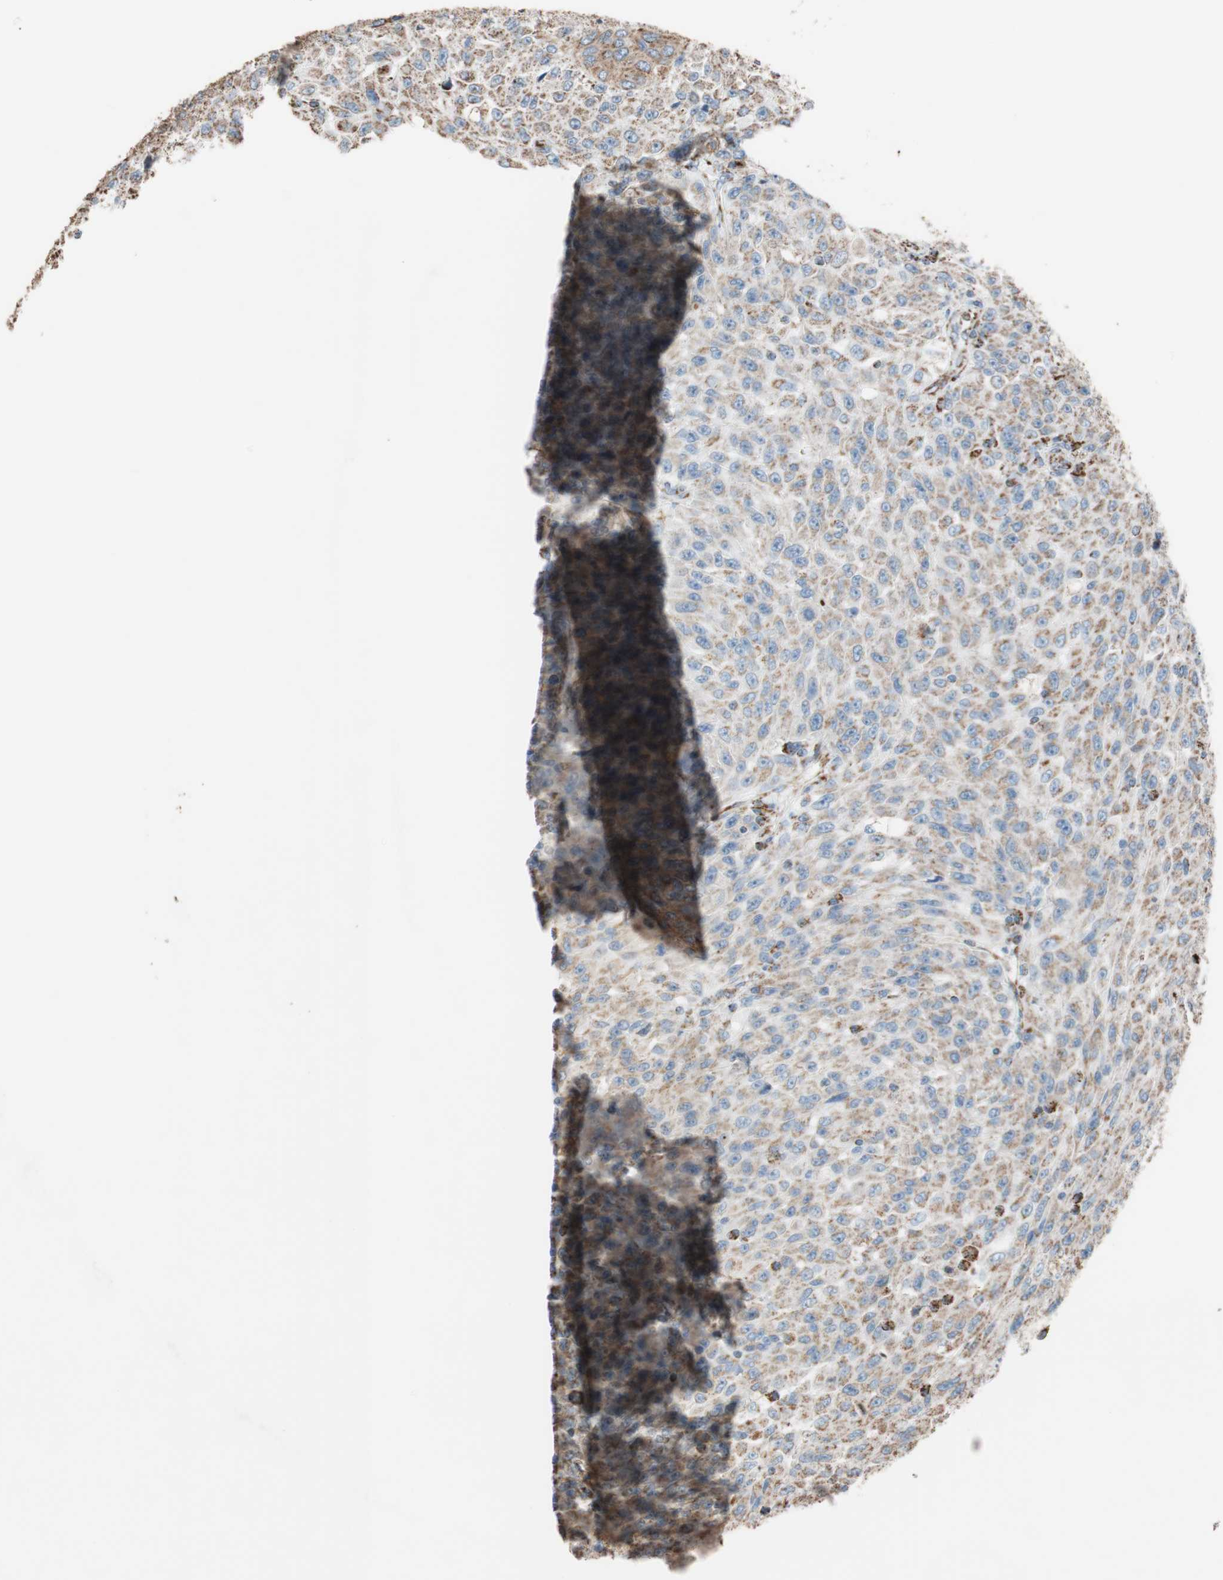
{"staining": {"intensity": "moderate", "quantity": "<25%", "location": "cytoplasmic/membranous"}, "tissue": "urothelial cancer", "cell_type": "Tumor cells", "image_type": "cancer", "snomed": [{"axis": "morphology", "description": "Urothelial carcinoma, High grade"}, {"axis": "topography", "description": "Urinary bladder"}], "caption": "There is low levels of moderate cytoplasmic/membranous expression in tumor cells of urothelial cancer, as demonstrated by immunohistochemical staining (brown color).", "gene": "PCSK4", "patient": {"sex": "male", "age": 66}}